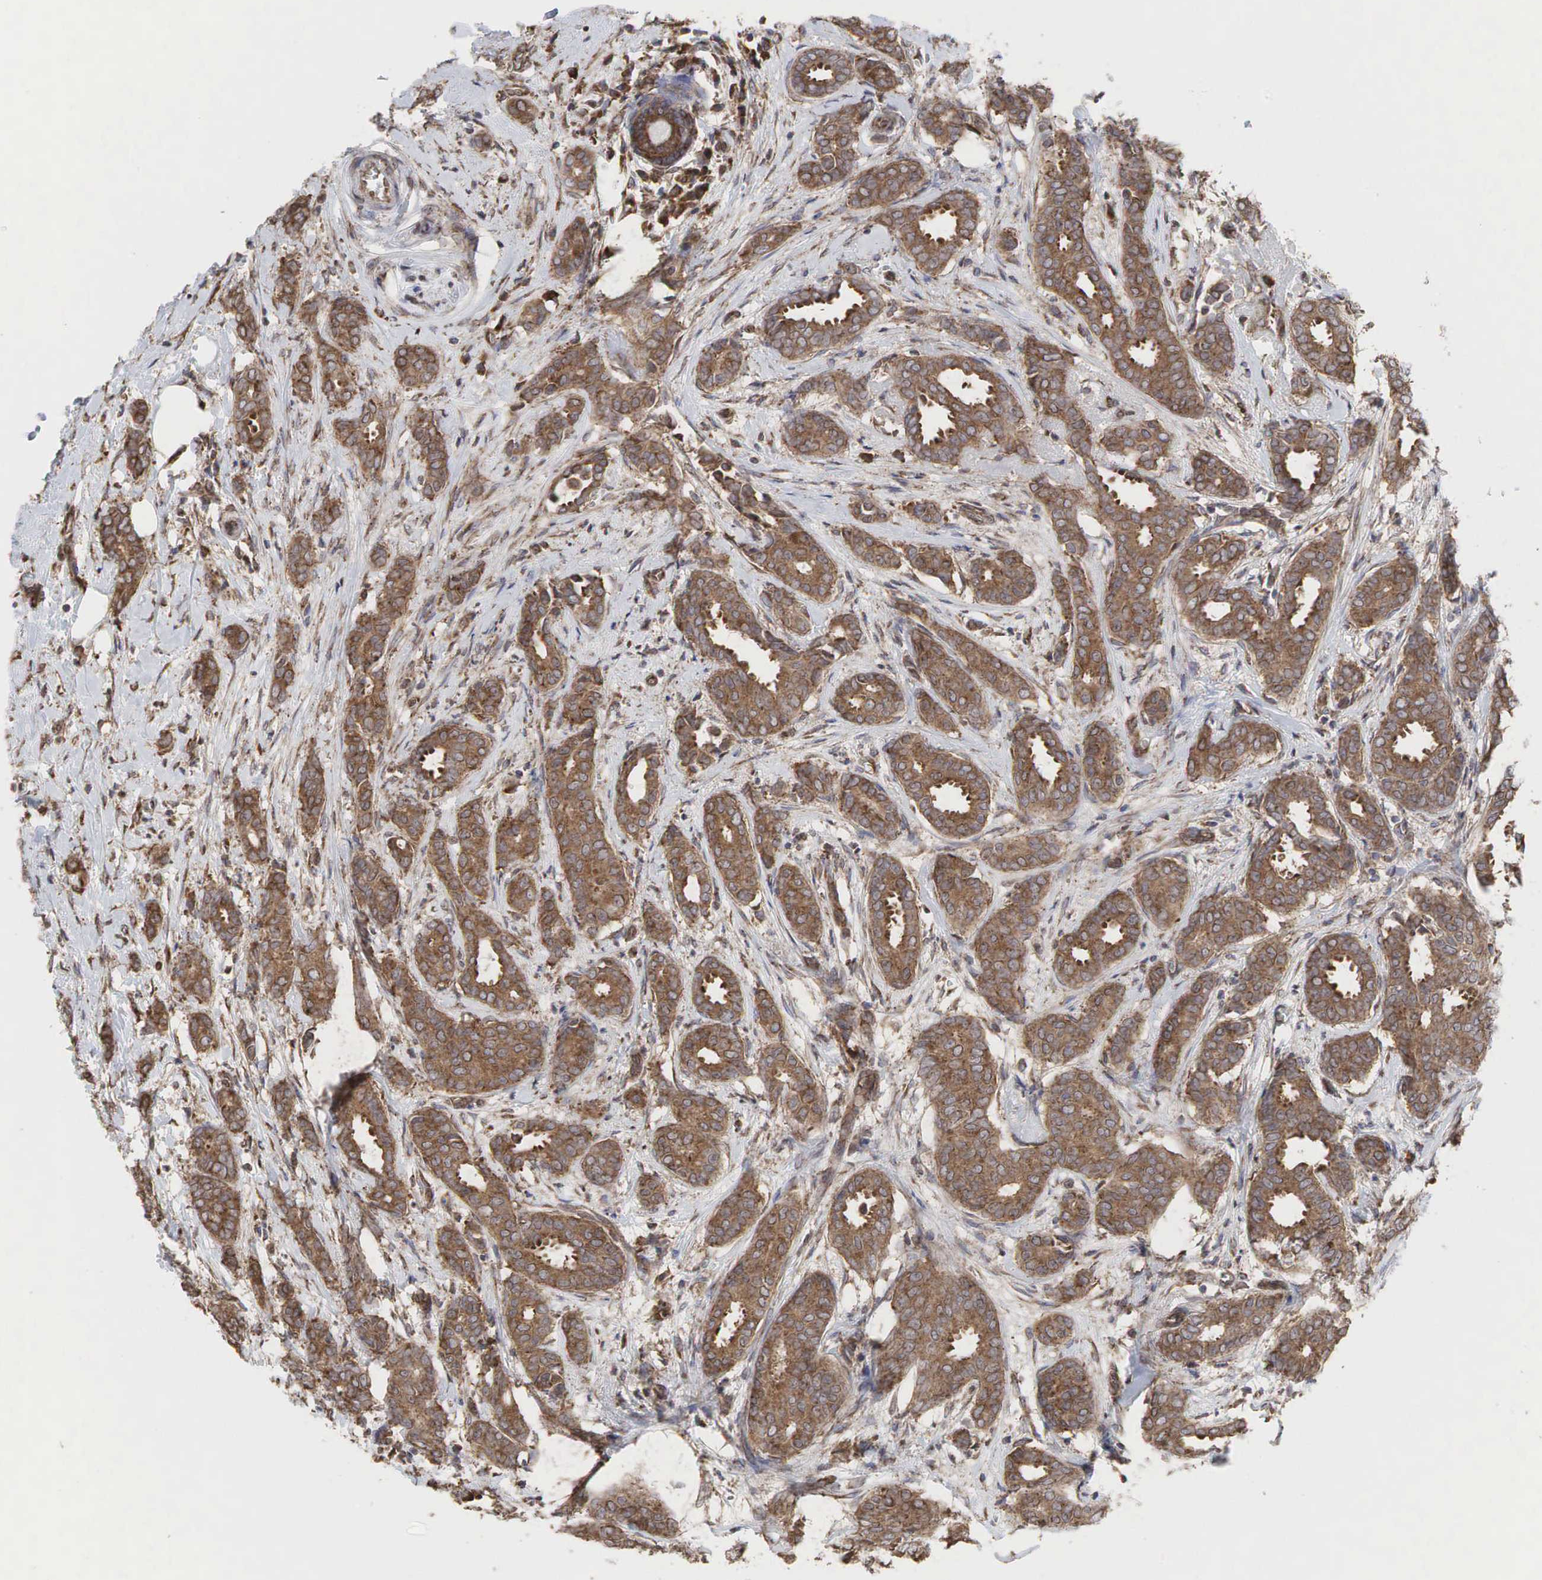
{"staining": {"intensity": "moderate", "quantity": ">75%", "location": "cytoplasmic/membranous"}, "tissue": "breast cancer", "cell_type": "Tumor cells", "image_type": "cancer", "snomed": [{"axis": "morphology", "description": "Duct carcinoma"}, {"axis": "topography", "description": "Breast"}], "caption": "A medium amount of moderate cytoplasmic/membranous positivity is present in about >75% of tumor cells in breast cancer tissue. (Brightfield microscopy of DAB IHC at high magnification).", "gene": "PABPC5", "patient": {"sex": "female", "age": 50}}